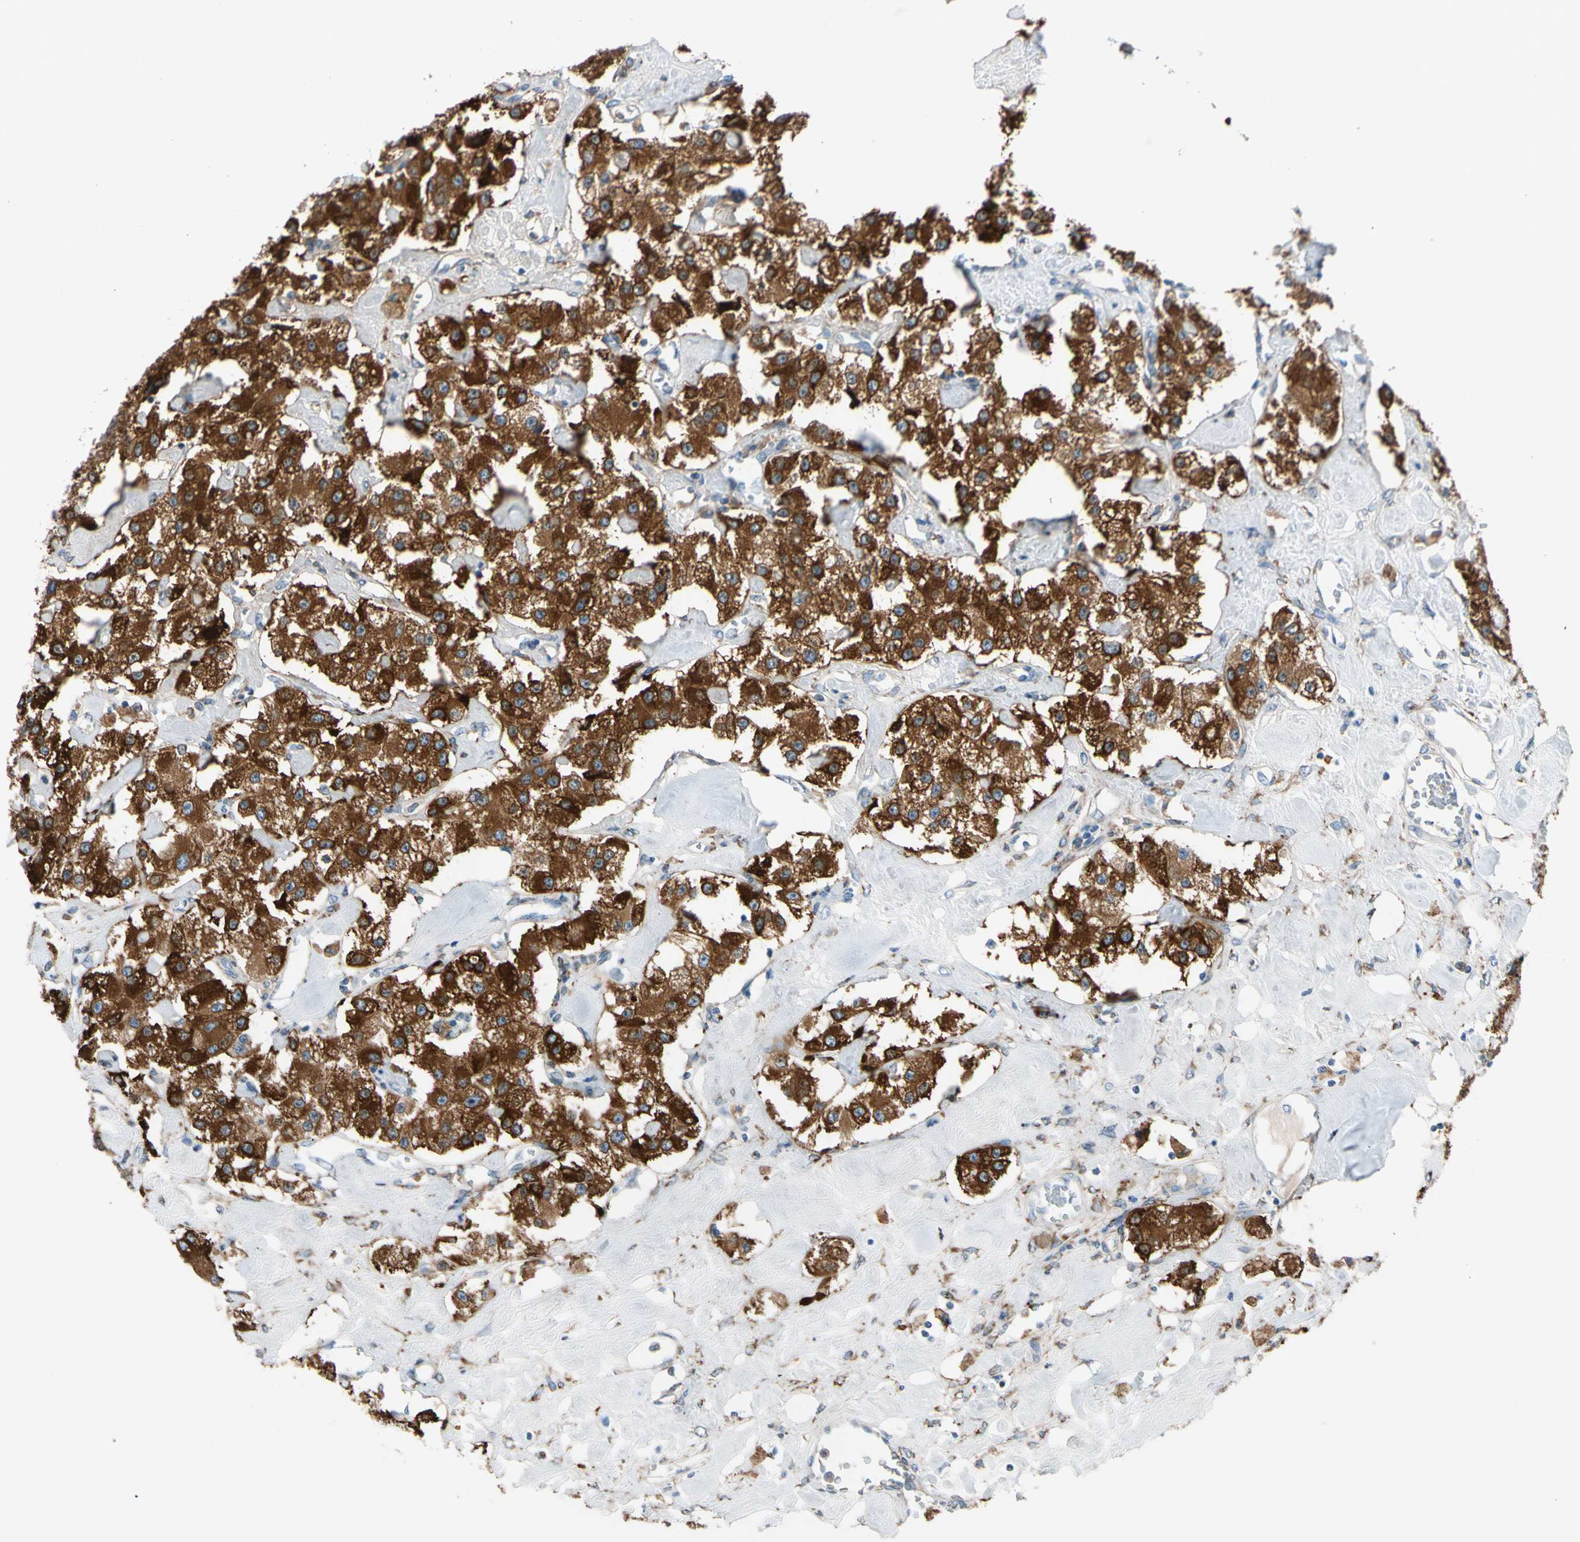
{"staining": {"intensity": "strong", "quantity": ">75%", "location": "cytoplasmic/membranous"}, "tissue": "carcinoid", "cell_type": "Tumor cells", "image_type": "cancer", "snomed": [{"axis": "morphology", "description": "Carcinoid, malignant, NOS"}, {"axis": "topography", "description": "Pancreas"}], "caption": "Immunohistochemistry of carcinoid displays high levels of strong cytoplasmic/membranous staining in approximately >75% of tumor cells. (DAB = brown stain, brightfield microscopy at high magnification).", "gene": "LRPAP1", "patient": {"sex": "male", "age": 41}}